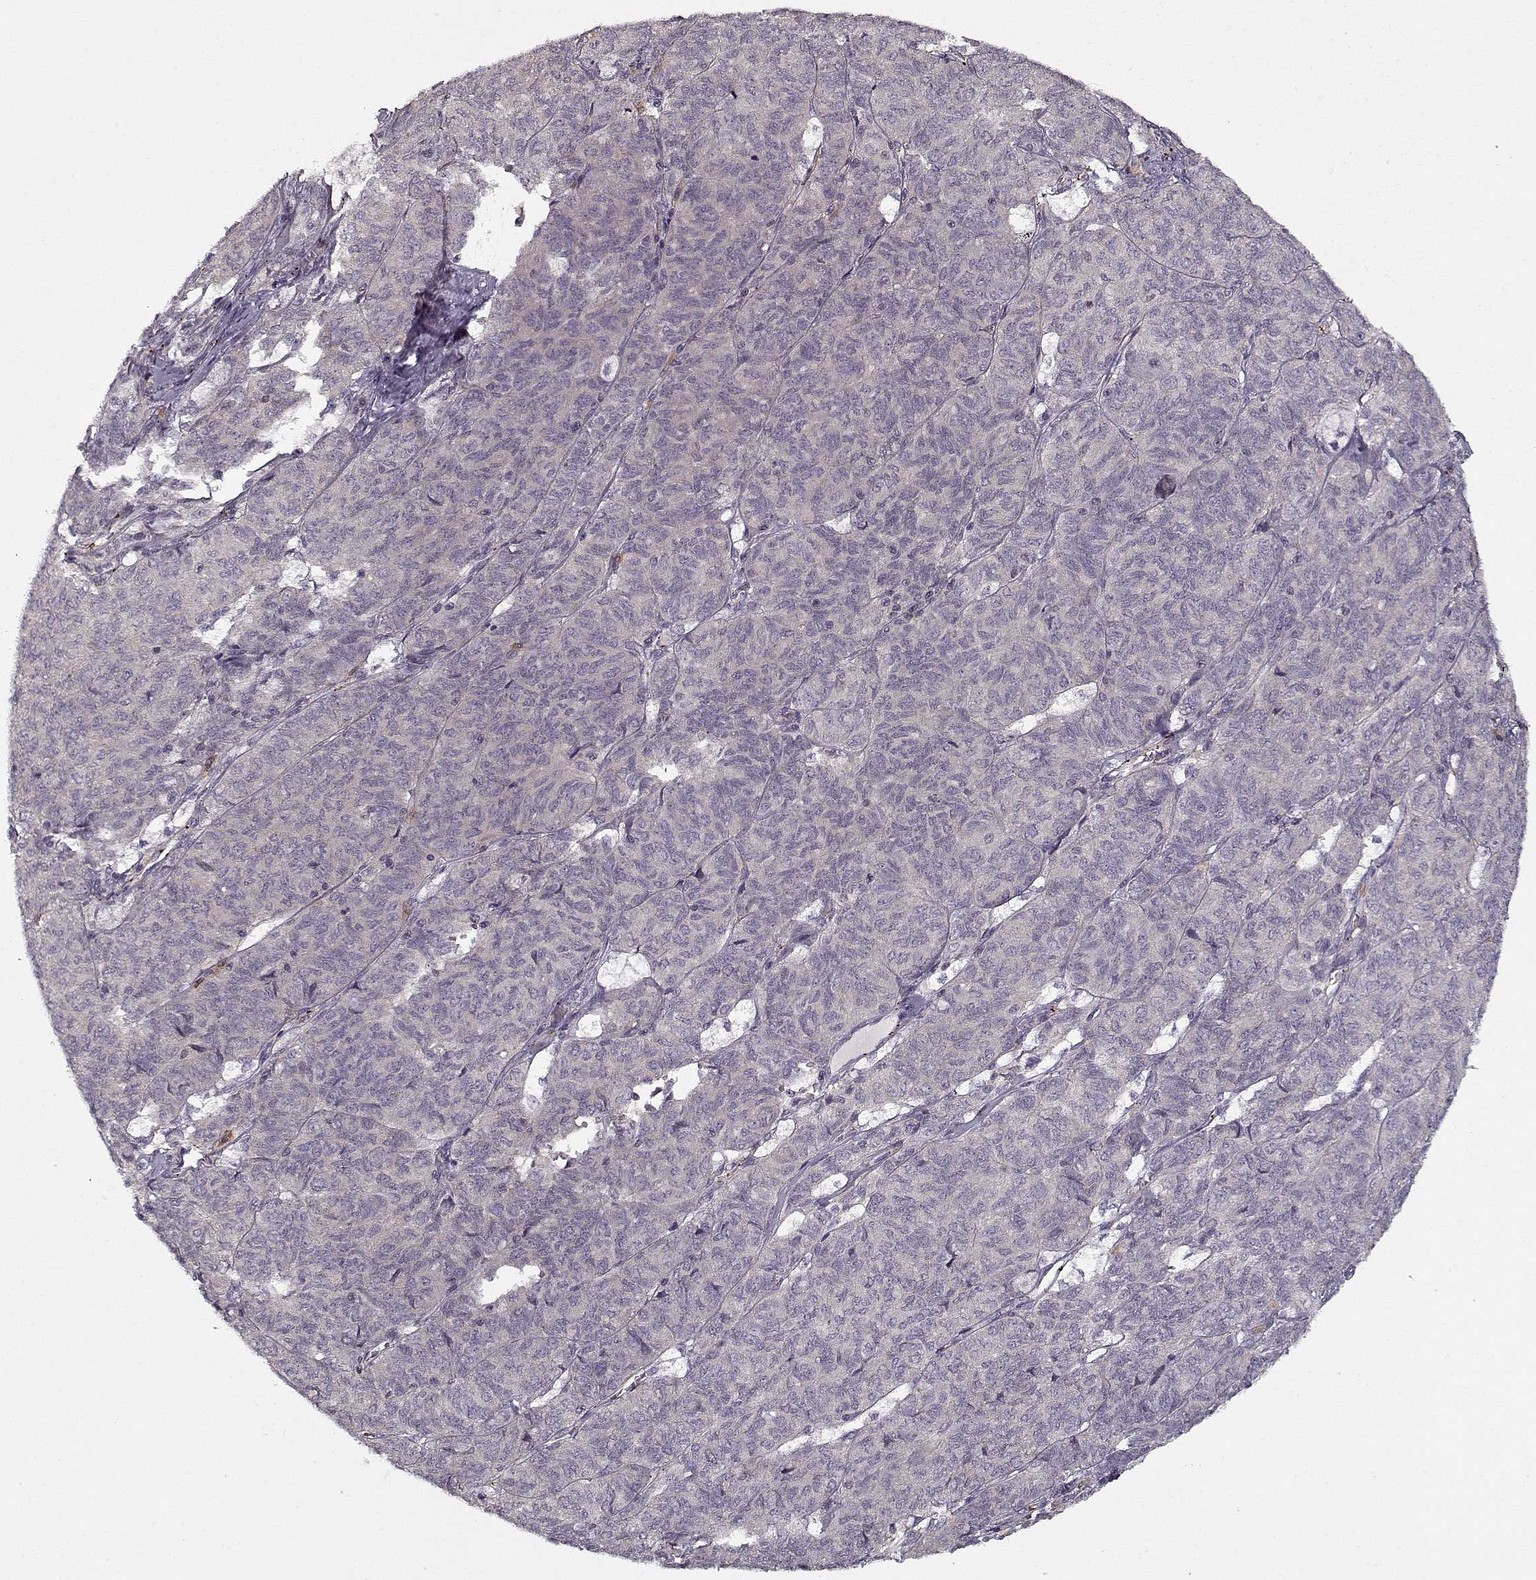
{"staining": {"intensity": "negative", "quantity": "none", "location": "none"}, "tissue": "ovarian cancer", "cell_type": "Tumor cells", "image_type": "cancer", "snomed": [{"axis": "morphology", "description": "Carcinoma, endometroid"}, {"axis": "topography", "description": "Ovary"}], "caption": "Human endometroid carcinoma (ovarian) stained for a protein using IHC reveals no positivity in tumor cells.", "gene": "UNC13D", "patient": {"sex": "female", "age": 80}}